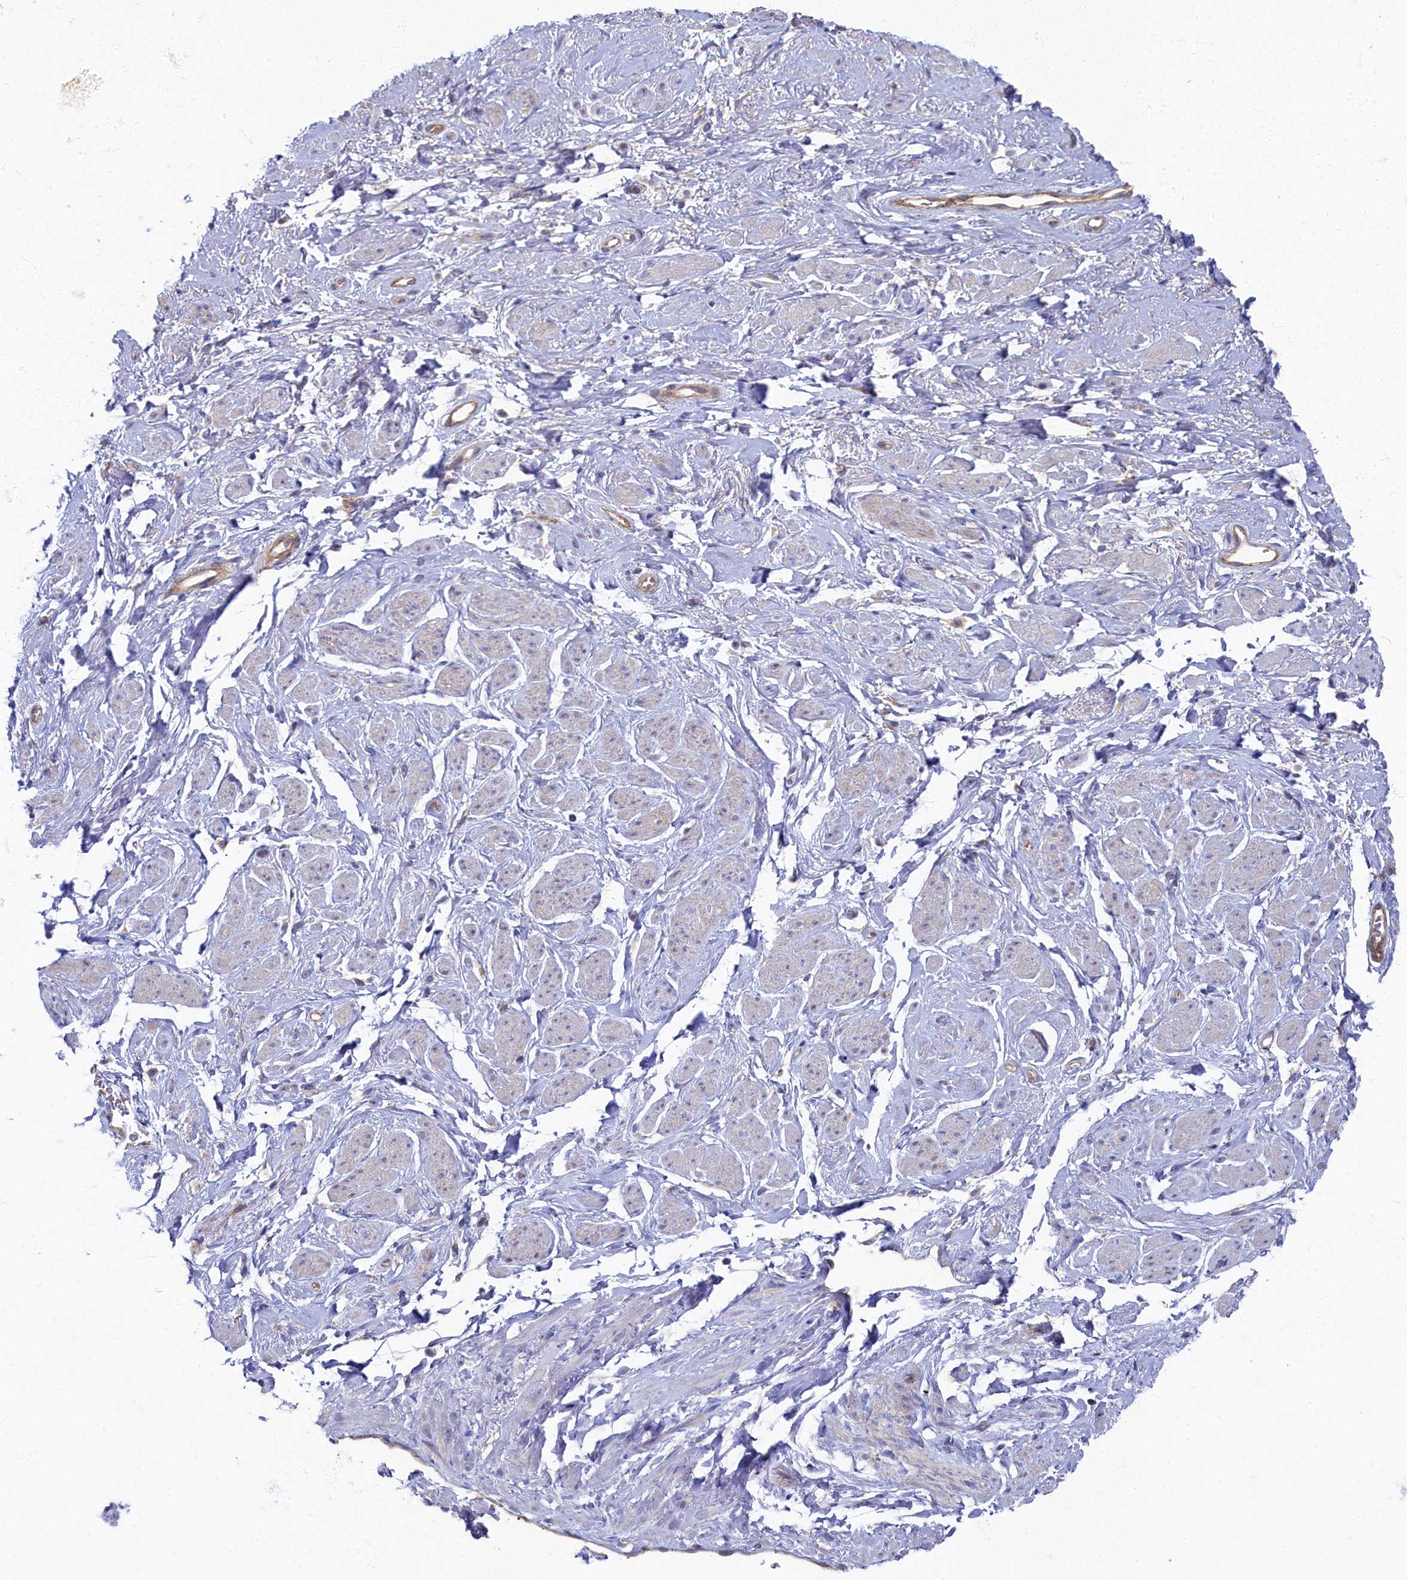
{"staining": {"intensity": "negative", "quantity": "none", "location": "none"}, "tissue": "adipose tissue", "cell_type": "Adipocytes", "image_type": "normal", "snomed": [{"axis": "morphology", "description": "Normal tissue, NOS"}, {"axis": "morphology", "description": "Adenocarcinoma, NOS"}, {"axis": "topography", "description": "Rectum"}, {"axis": "topography", "description": "Vagina"}, {"axis": "topography", "description": "Peripheral nerve tissue"}], "caption": "Immunohistochemistry micrograph of benign human adipose tissue stained for a protein (brown), which reveals no expression in adipocytes.", "gene": "PSMG2", "patient": {"sex": "female", "age": 71}}